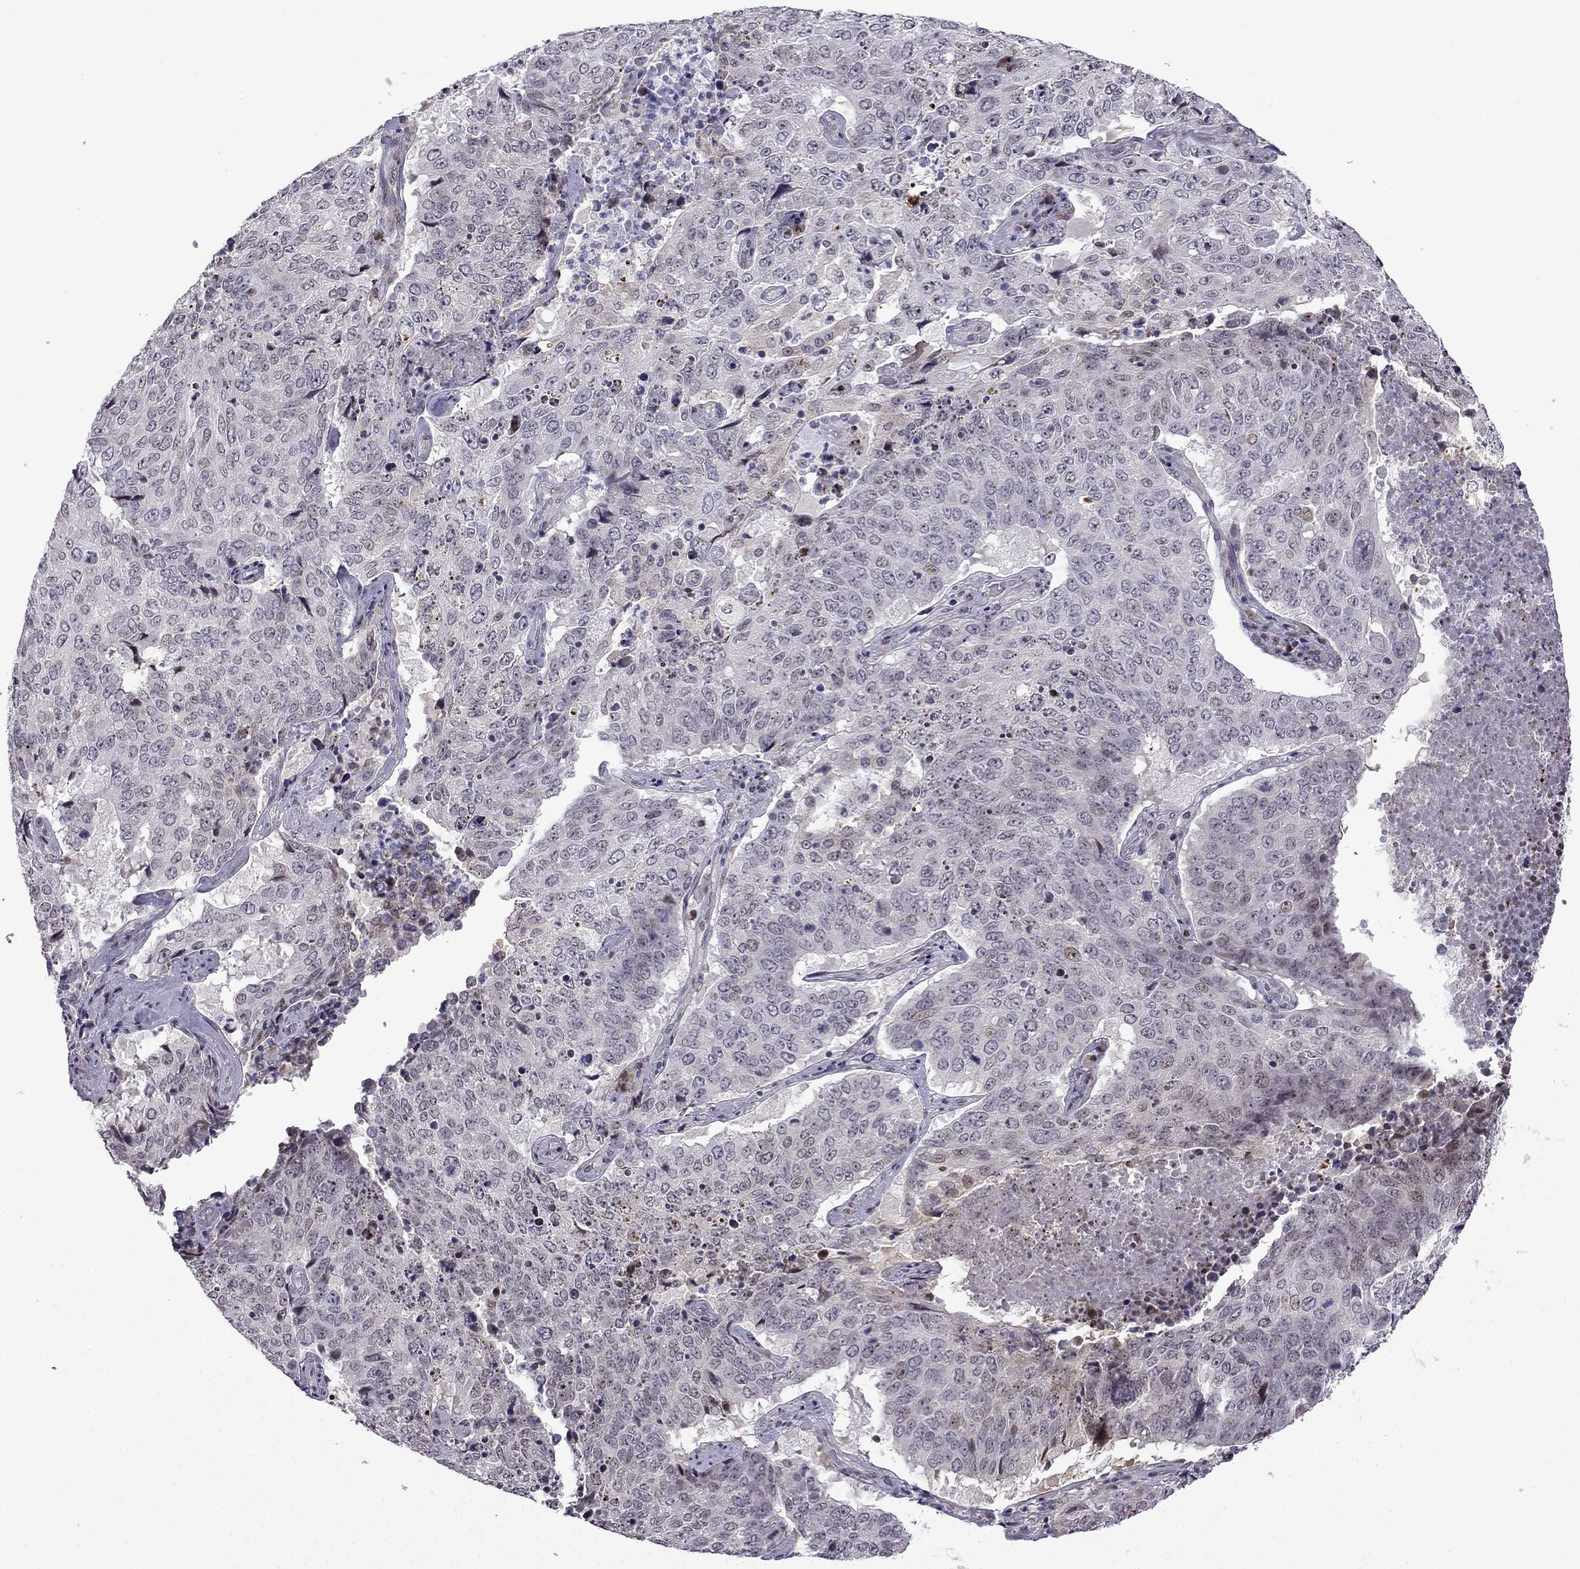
{"staining": {"intensity": "negative", "quantity": "none", "location": "none"}, "tissue": "lung cancer", "cell_type": "Tumor cells", "image_type": "cancer", "snomed": [{"axis": "morphology", "description": "Normal tissue, NOS"}, {"axis": "morphology", "description": "Squamous cell carcinoma, NOS"}, {"axis": "topography", "description": "Bronchus"}, {"axis": "topography", "description": "Lung"}], "caption": "This is a image of IHC staining of lung cancer (squamous cell carcinoma), which shows no expression in tumor cells. The staining is performed using DAB brown chromogen with nuclei counter-stained in using hematoxylin.", "gene": "FGF3", "patient": {"sex": "male", "age": 64}}